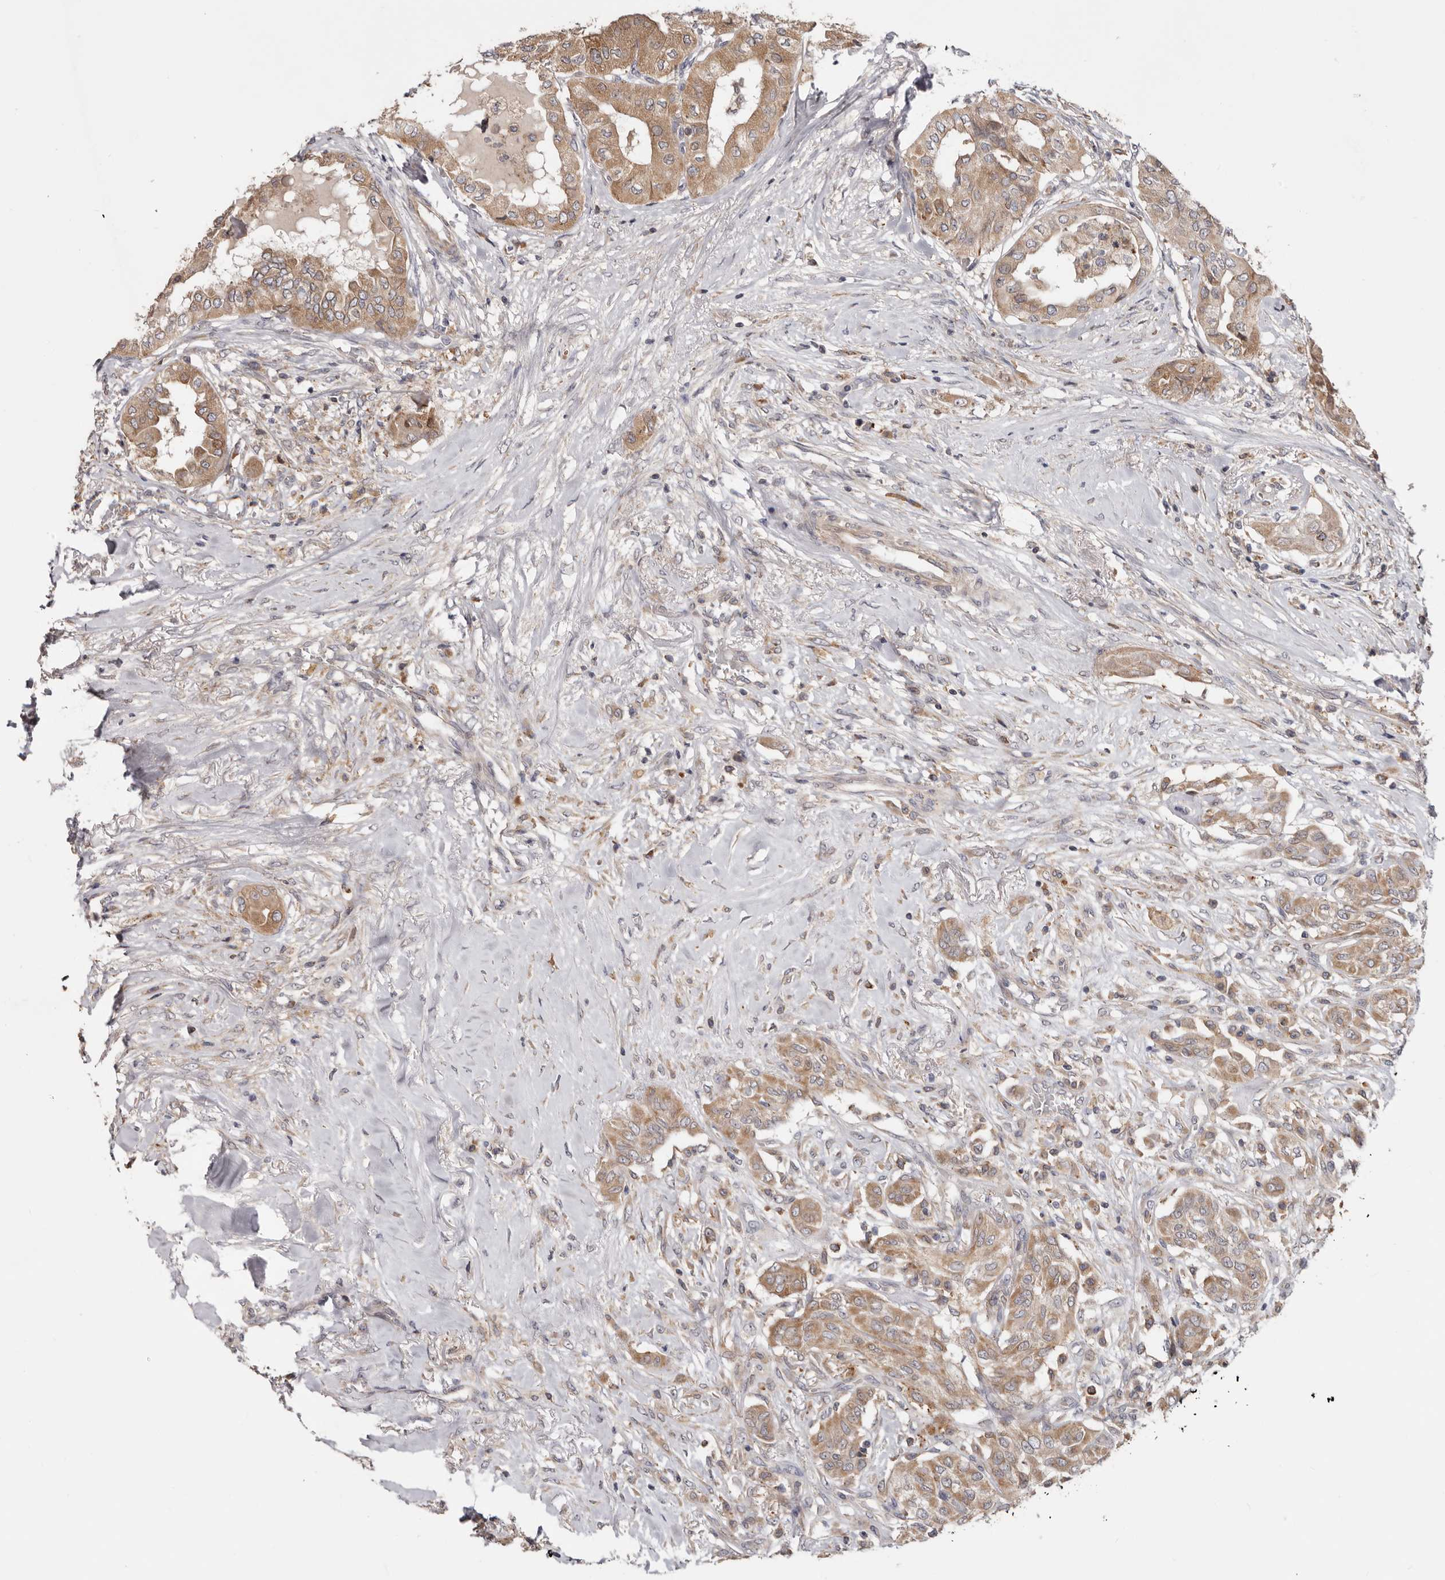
{"staining": {"intensity": "moderate", "quantity": ">75%", "location": "cytoplasmic/membranous"}, "tissue": "thyroid cancer", "cell_type": "Tumor cells", "image_type": "cancer", "snomed": [{"axis": "morphology", "description": "Papillary adenocarcinoma, NOS"}, {"axis": "topography", "description": "Thyroid gland"}], "caption": "Immunohistochemical staining of thyroid cancer reveals moderate cytoplasmic/membranous protein staining in about >75% of tumor cells. Nuclei are stained in blue.", "gene": "TMUB1", "patient": {"sex": "female", "age": 59}}